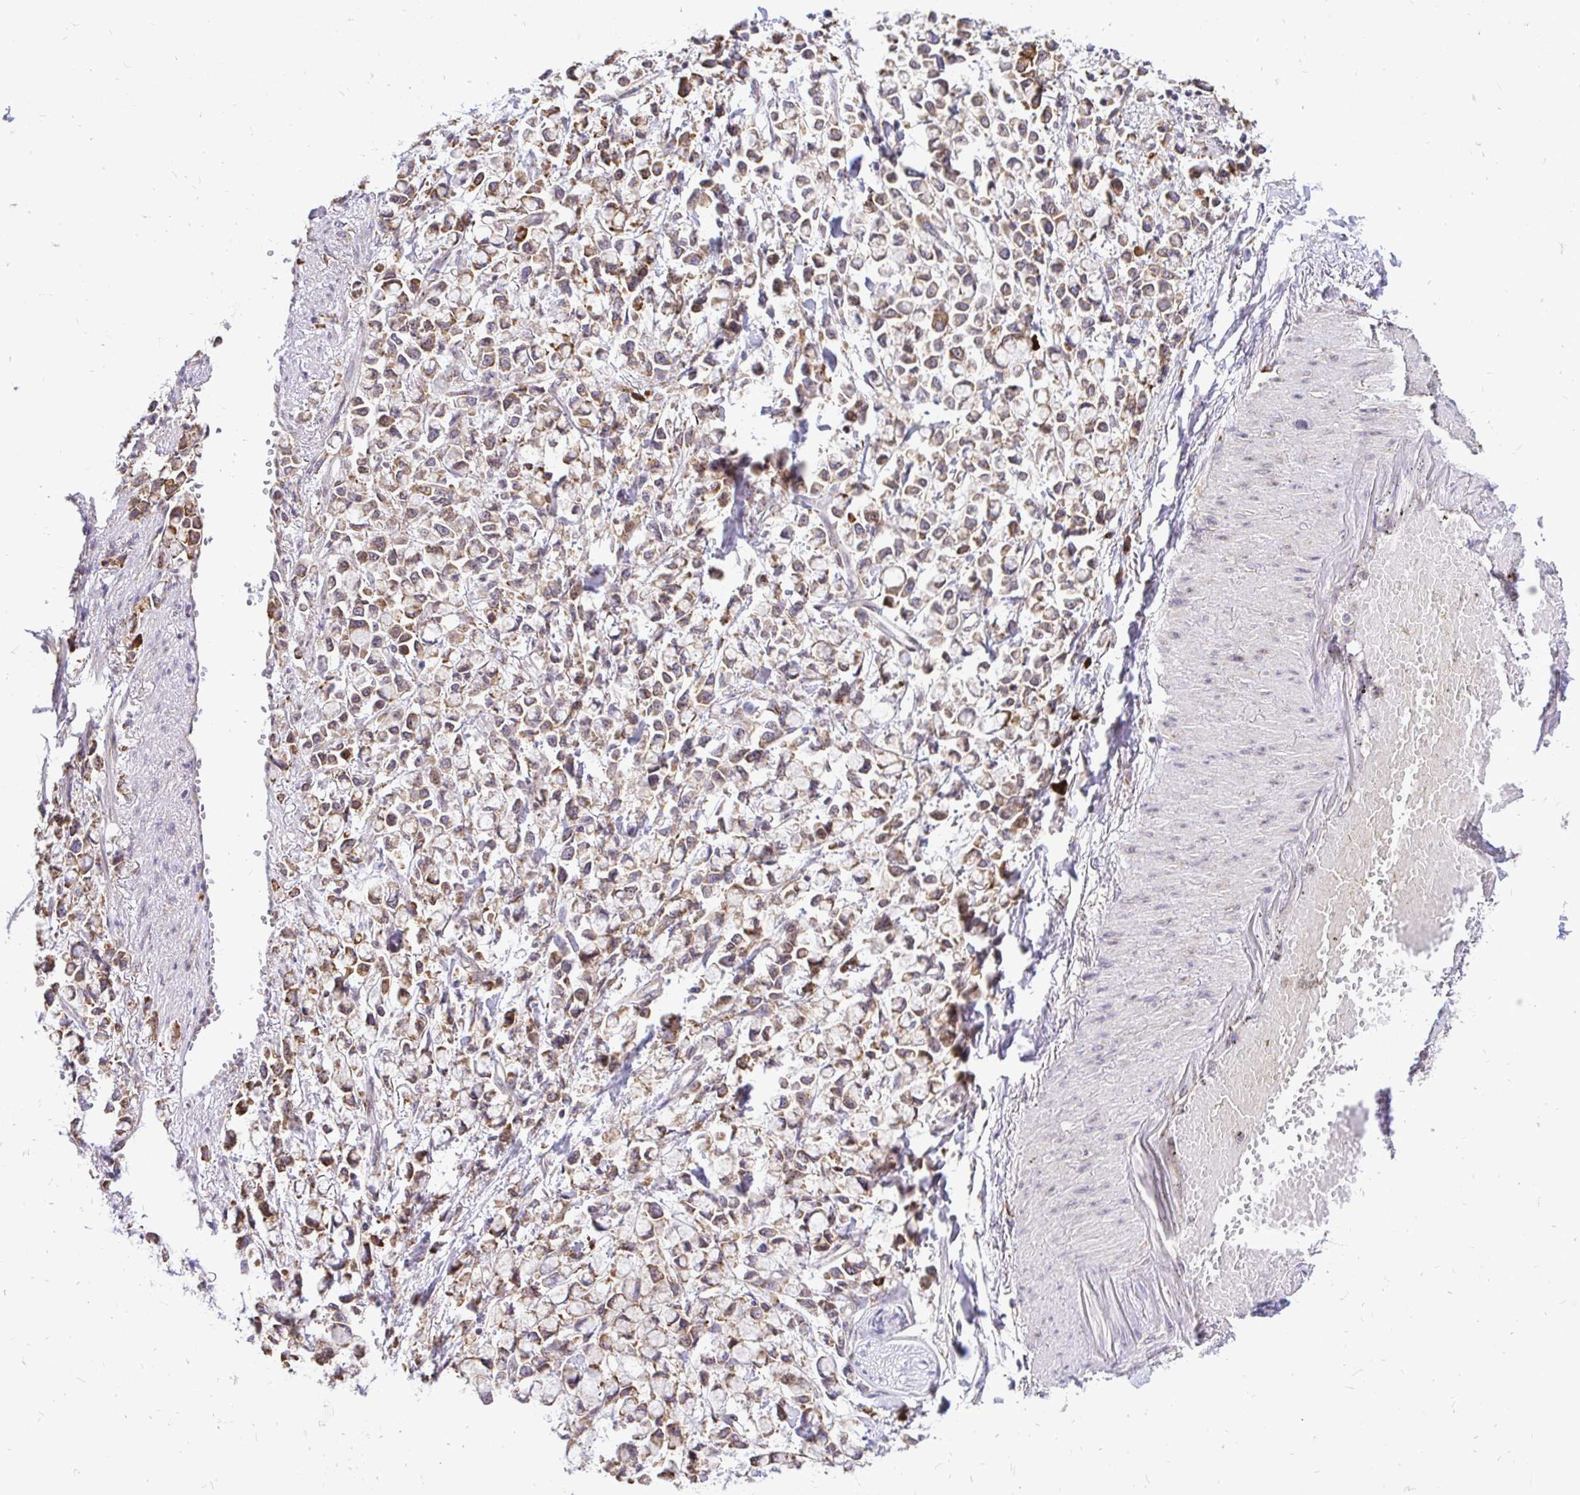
{"staining": {"intensity": "strong", "quantity": "25%-75%", "location": "cytoplasmic/membranous"}, "tissue": "stomach cancer", "cell_type": "Tumor cells", "image_type": "cancer", "snomed": [{"axis": "morphology", "description": "Adenocarcinoma, NOS"}, {"axis": "topography", "description": "Stomach"}], "caption": "Immunohistochemistry (IHC) (DAB (3,3'-diaminobenzidine)) staining of stomach cancer displays strong cytoplasmic/membranous protein positivity in approximately 25%-75% of tumor cells.", "gene": "NAALAD2", "patient": {"sex": "female", "age": 81}}